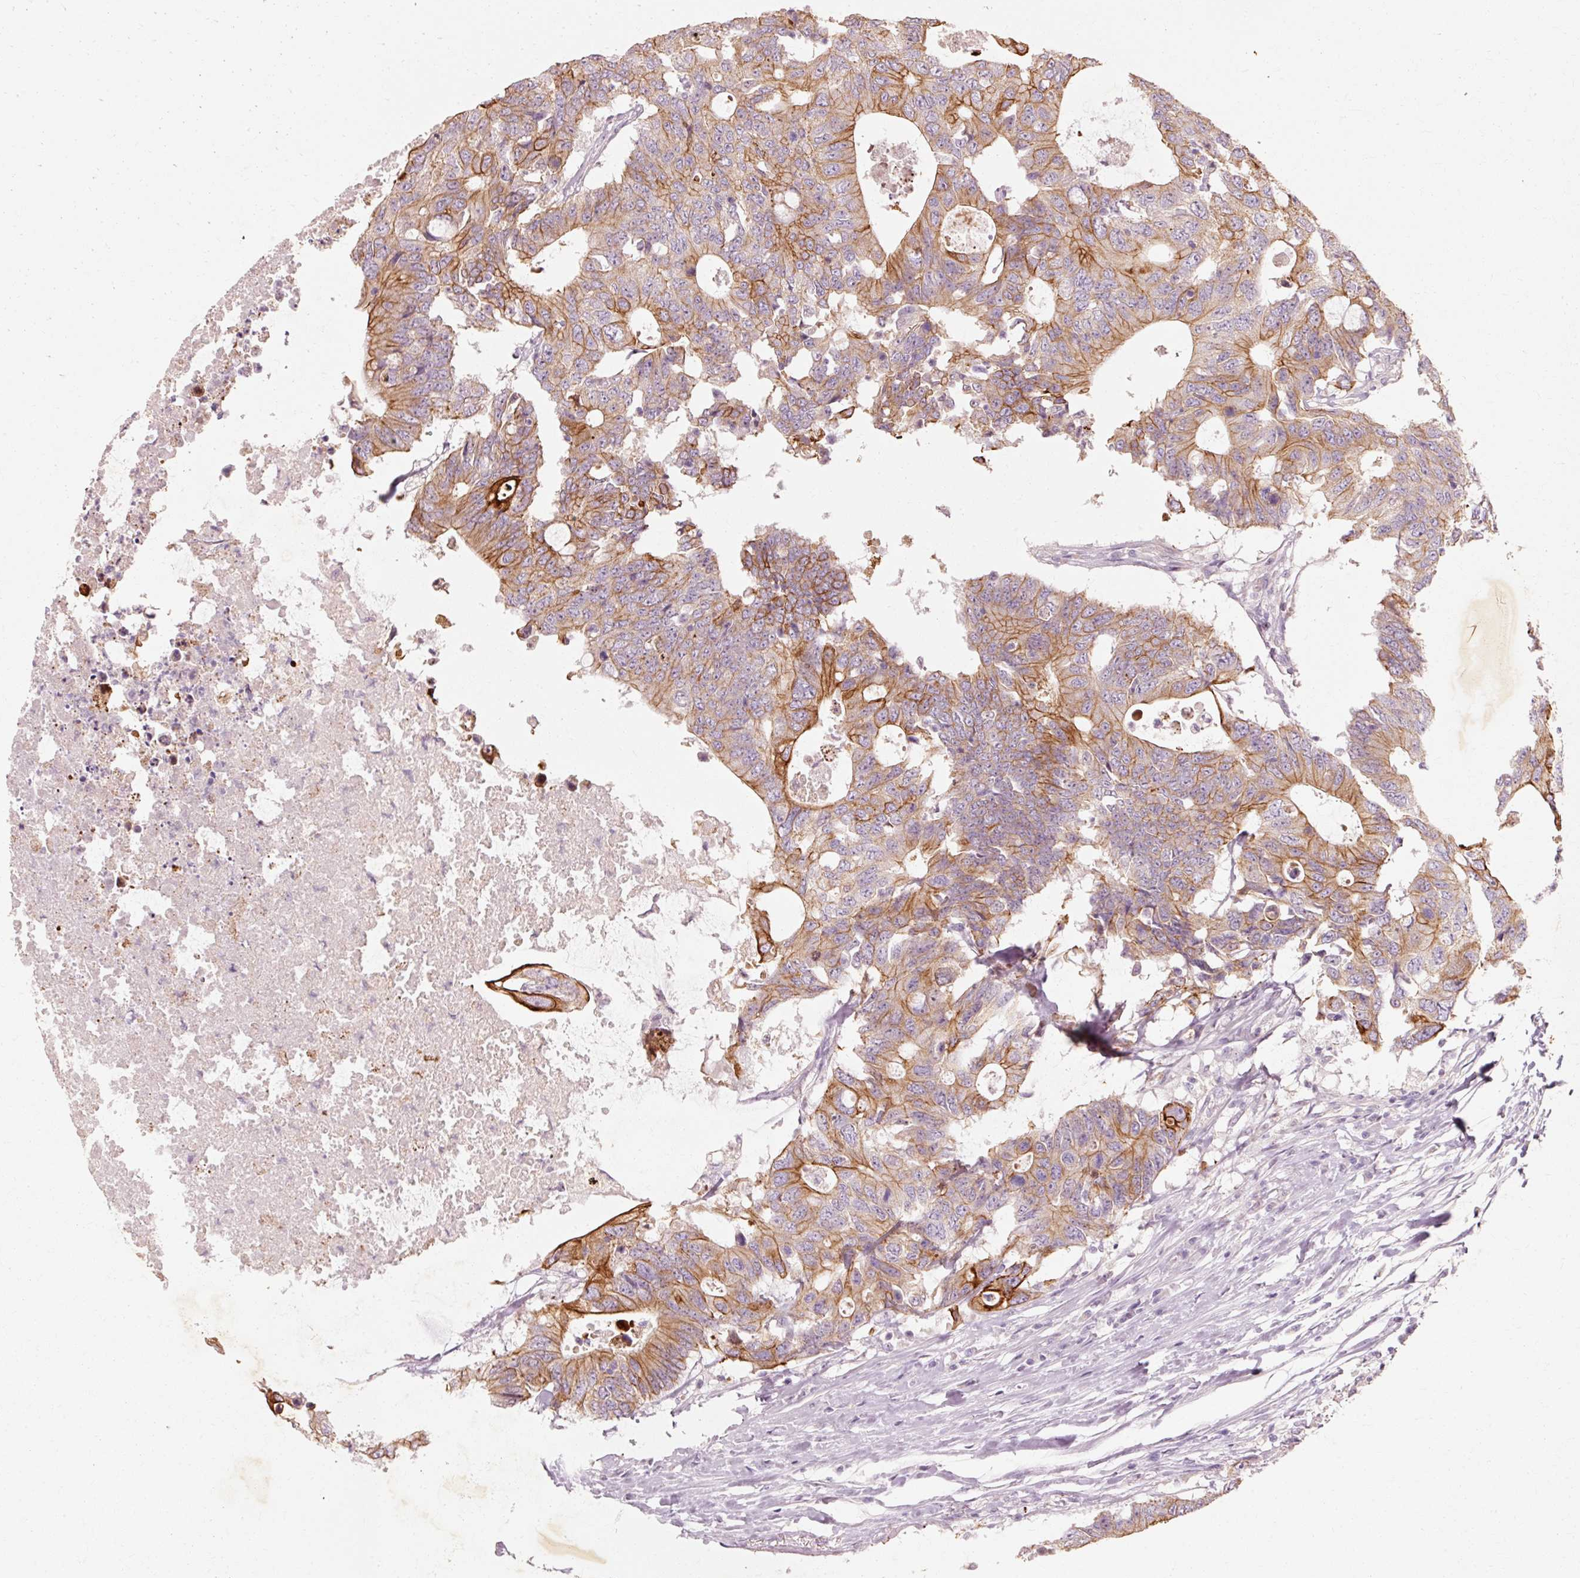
{"staining": {"intensity": "moderate", "quantity": ">75%", "location": "cytoplasmic/membranous"}, "tissue": "colorectal cancer", "cell_type": "Tumor cells", "image_type": "cancer", "snomed": [{"axis": "morphology", "description": "Adenocarcinoma, NOS"}, {"axis": "topography", "description": "Colon"}], "caption": "Immunohistochemical staining of colorectal adenocarcinoma reveals moderate cytoplasmic/membranous protein positivity in approximately >75% of tumor cells. (DAB = brown stain, brightfield microscopy at high magnification).", "gene": "TRIM73", "patient": {"sex": "male", "age": 71}}